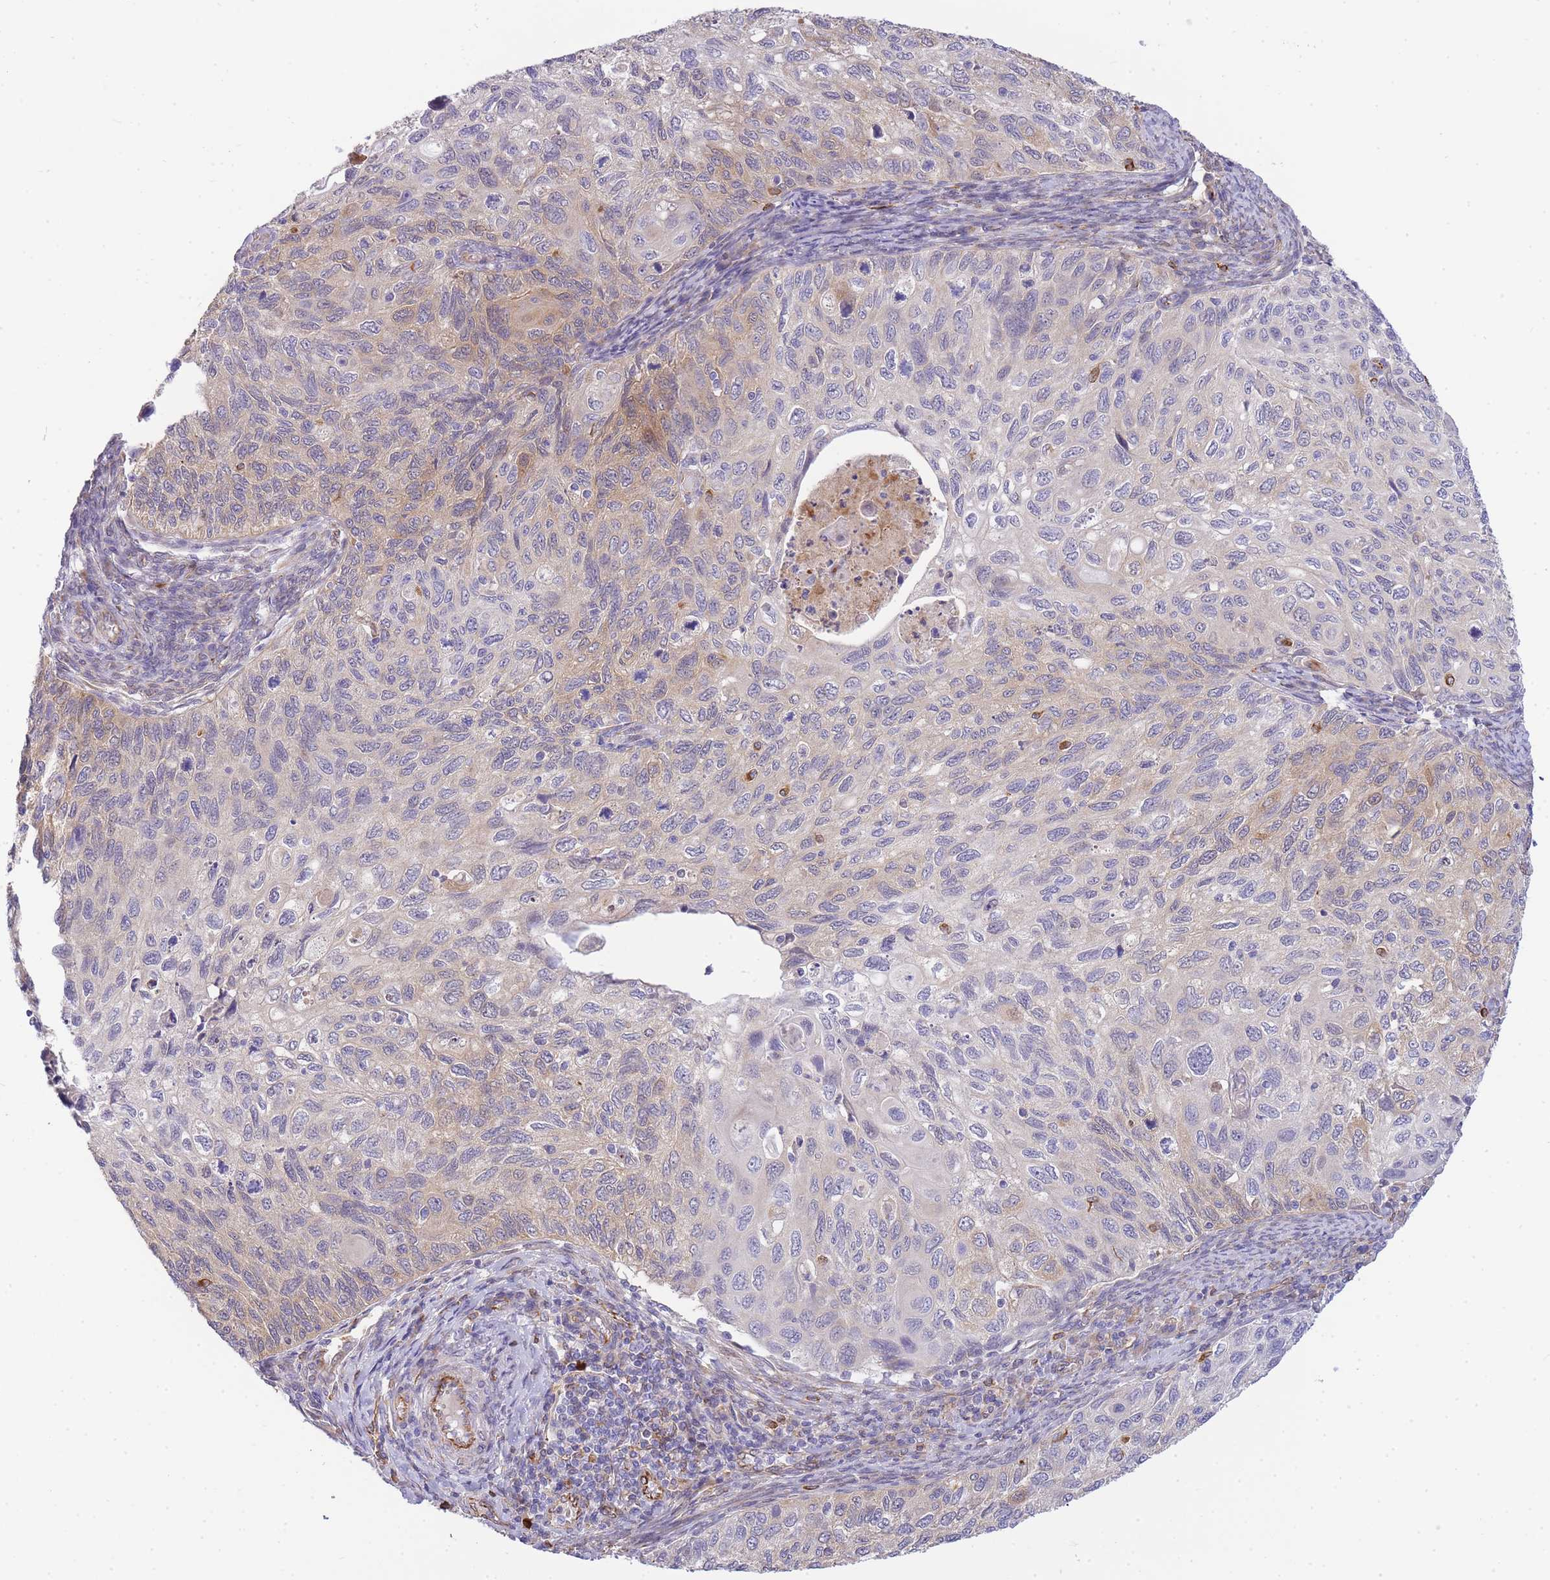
{"staining": {"intensity": "weak", "quantity": "<25%", "location": "cytoplasmic/membranous"}, "tissue": "cervical cancer", "cell_type": "Tumor cells", "image_type": "cancer", "snomed": [{"axis": "morphology", "description": "Squamous cell carcinoma, NOS"}, {"axis": "topography", "description": "Cervix"}], "caption": "This image is of cervical cancer (squamous cell carcinoma) stained with IHC to label a protein in brown with the nuclei are counter-stained blue. There is no expression in tumor cells. (DAB immunohistochemistry (IHC) with hematoxylin counter stain).", "gene": "ECPAS", "patient": {"sex": "female", "age": 70}}